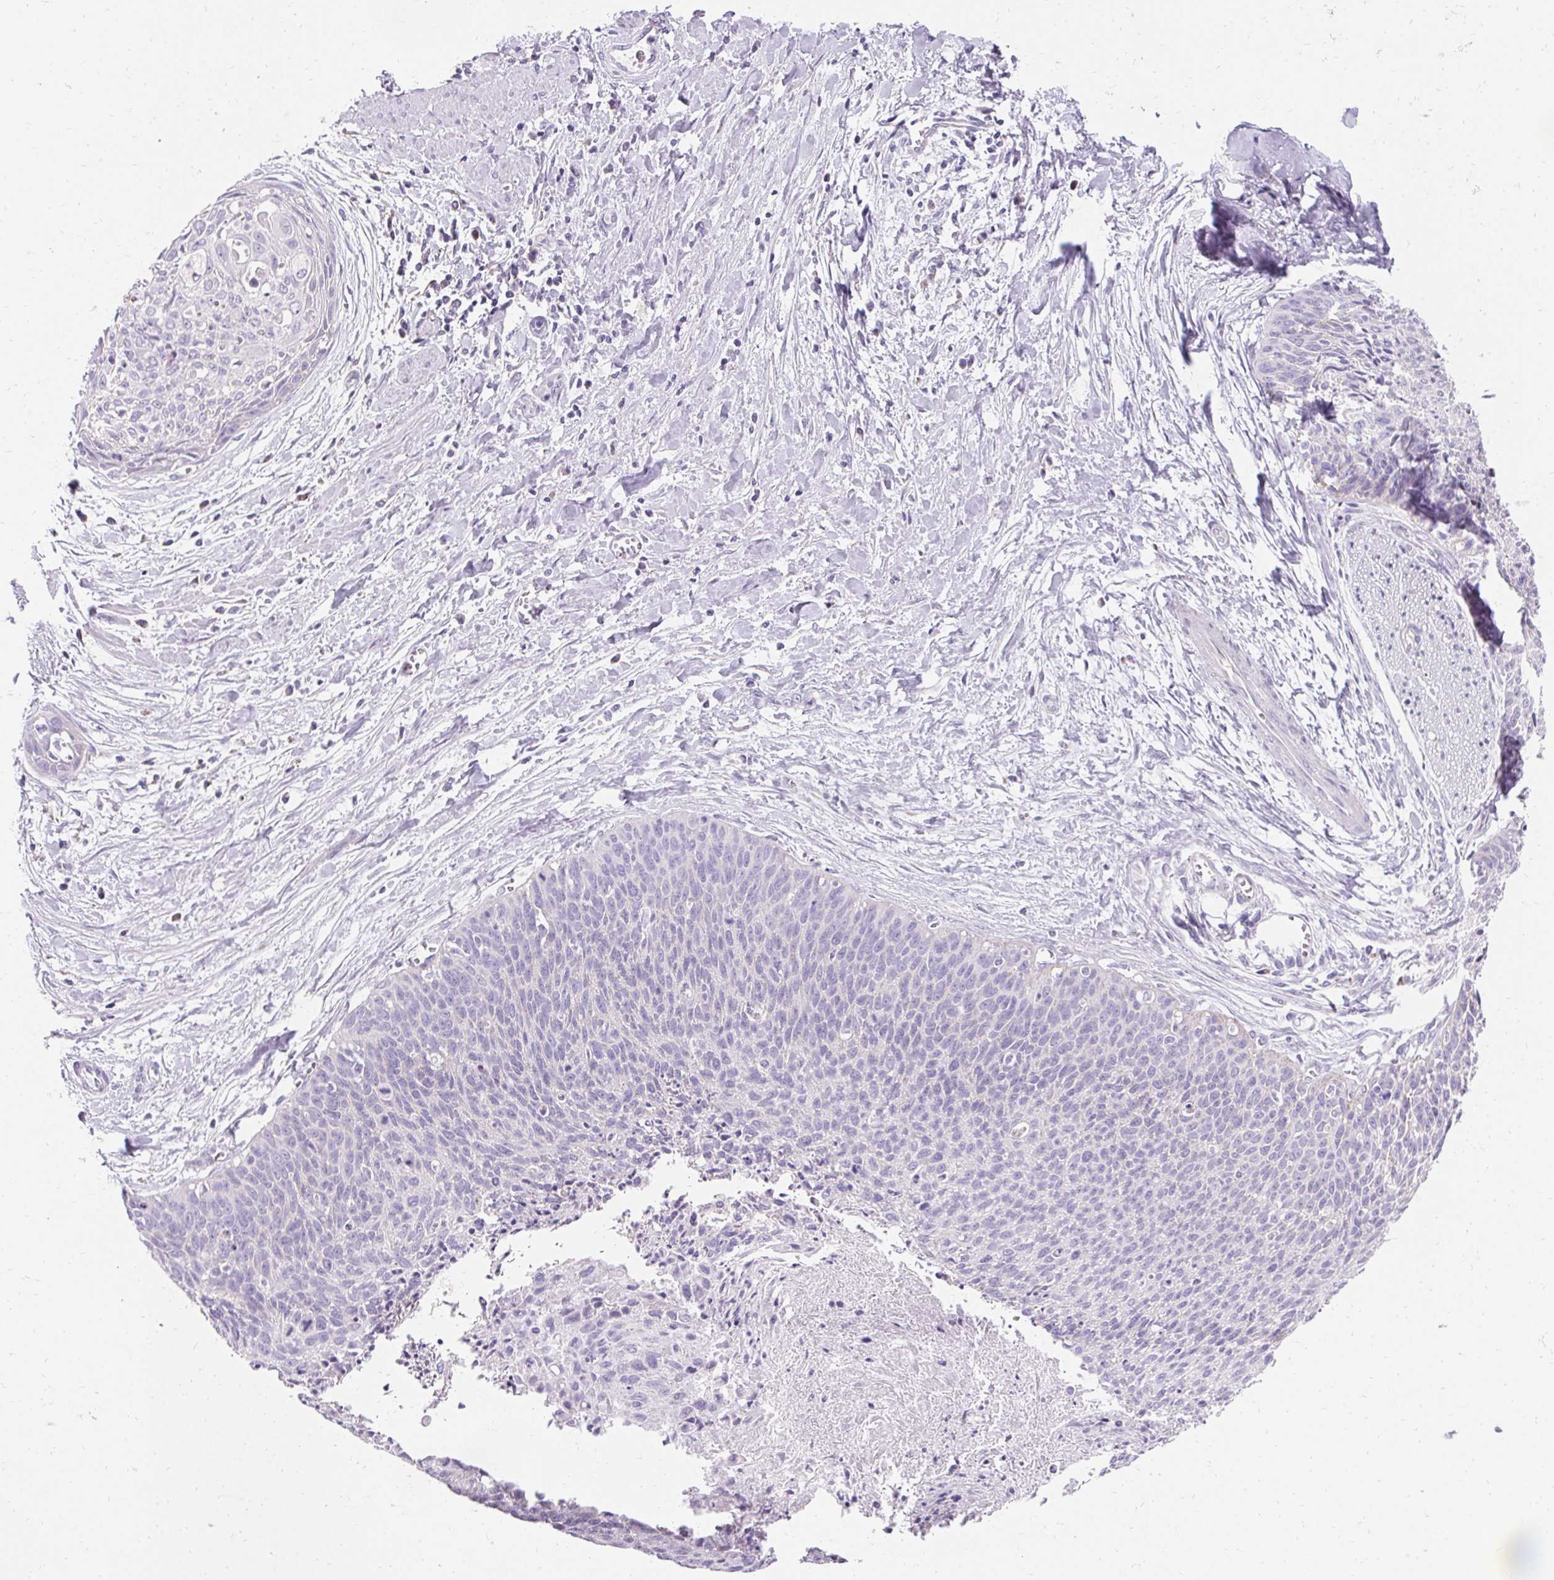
{"staining": {"intensity": "negative", "quantity": "none", "location": "none"}, "tissue": "cervical cancer", "cell_type": "Tumor cells", "image_type": "cancer", "snomed": [{"axis": "morphology", "description": "Squamous cell carcinoma, NOS"}, {"axis": "topography", "description": "Cervix"}], "caption": "Tumor cells are negative for protein expression in human cervical squamous cell carcinoma. (Stains: DAB (3,3'-diaminobenzidine) immunohistochemistry with hematoxylin counter stain, Microscopy: brightfield microscopy at high magnification).", "gene": "ASGR2", "patient": {"sex": "female", "age": 55}}